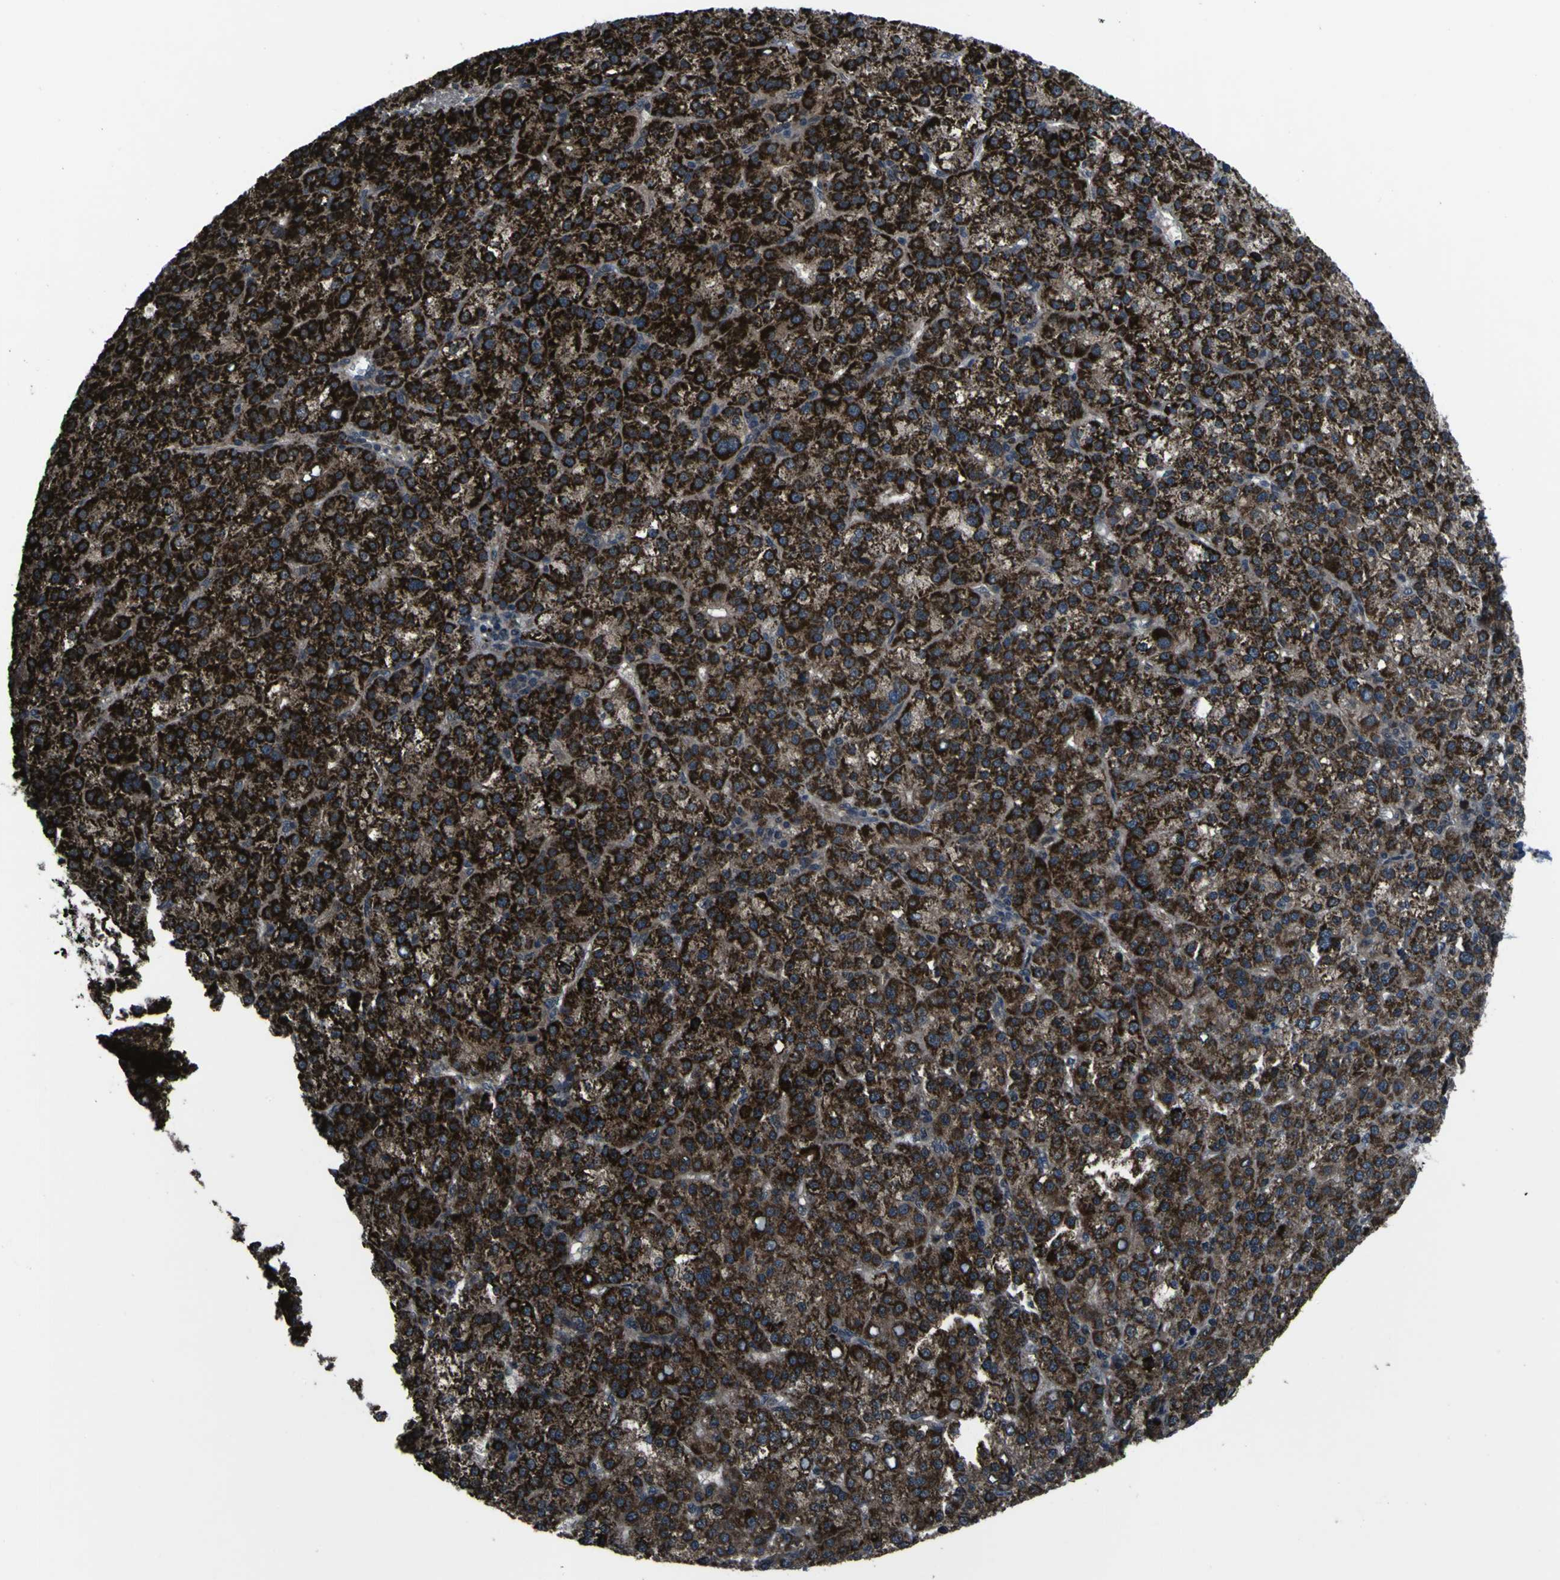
{"staining": {"intensity": "strong", "quantity": ">75%", "location": "cytoplasmic/membranous"}, "tissue": "liver cancer", "cell_type": "Tumor cells", "image_type": "cancer", "snomed": [{"axis": "morphology", "description": "Carcinoma, Hepatocellular, NOS"}, {"axis": "topography", "description": "Liver"}], "caption": "An image of human liver cancer (hepatocellular carcinoma) stained for a protein exhibits strong cytoplasmic/membranous brown staining in tumor cells.", "gene": "OSTM1", "patient": {"sex": "female", "age": 58}}